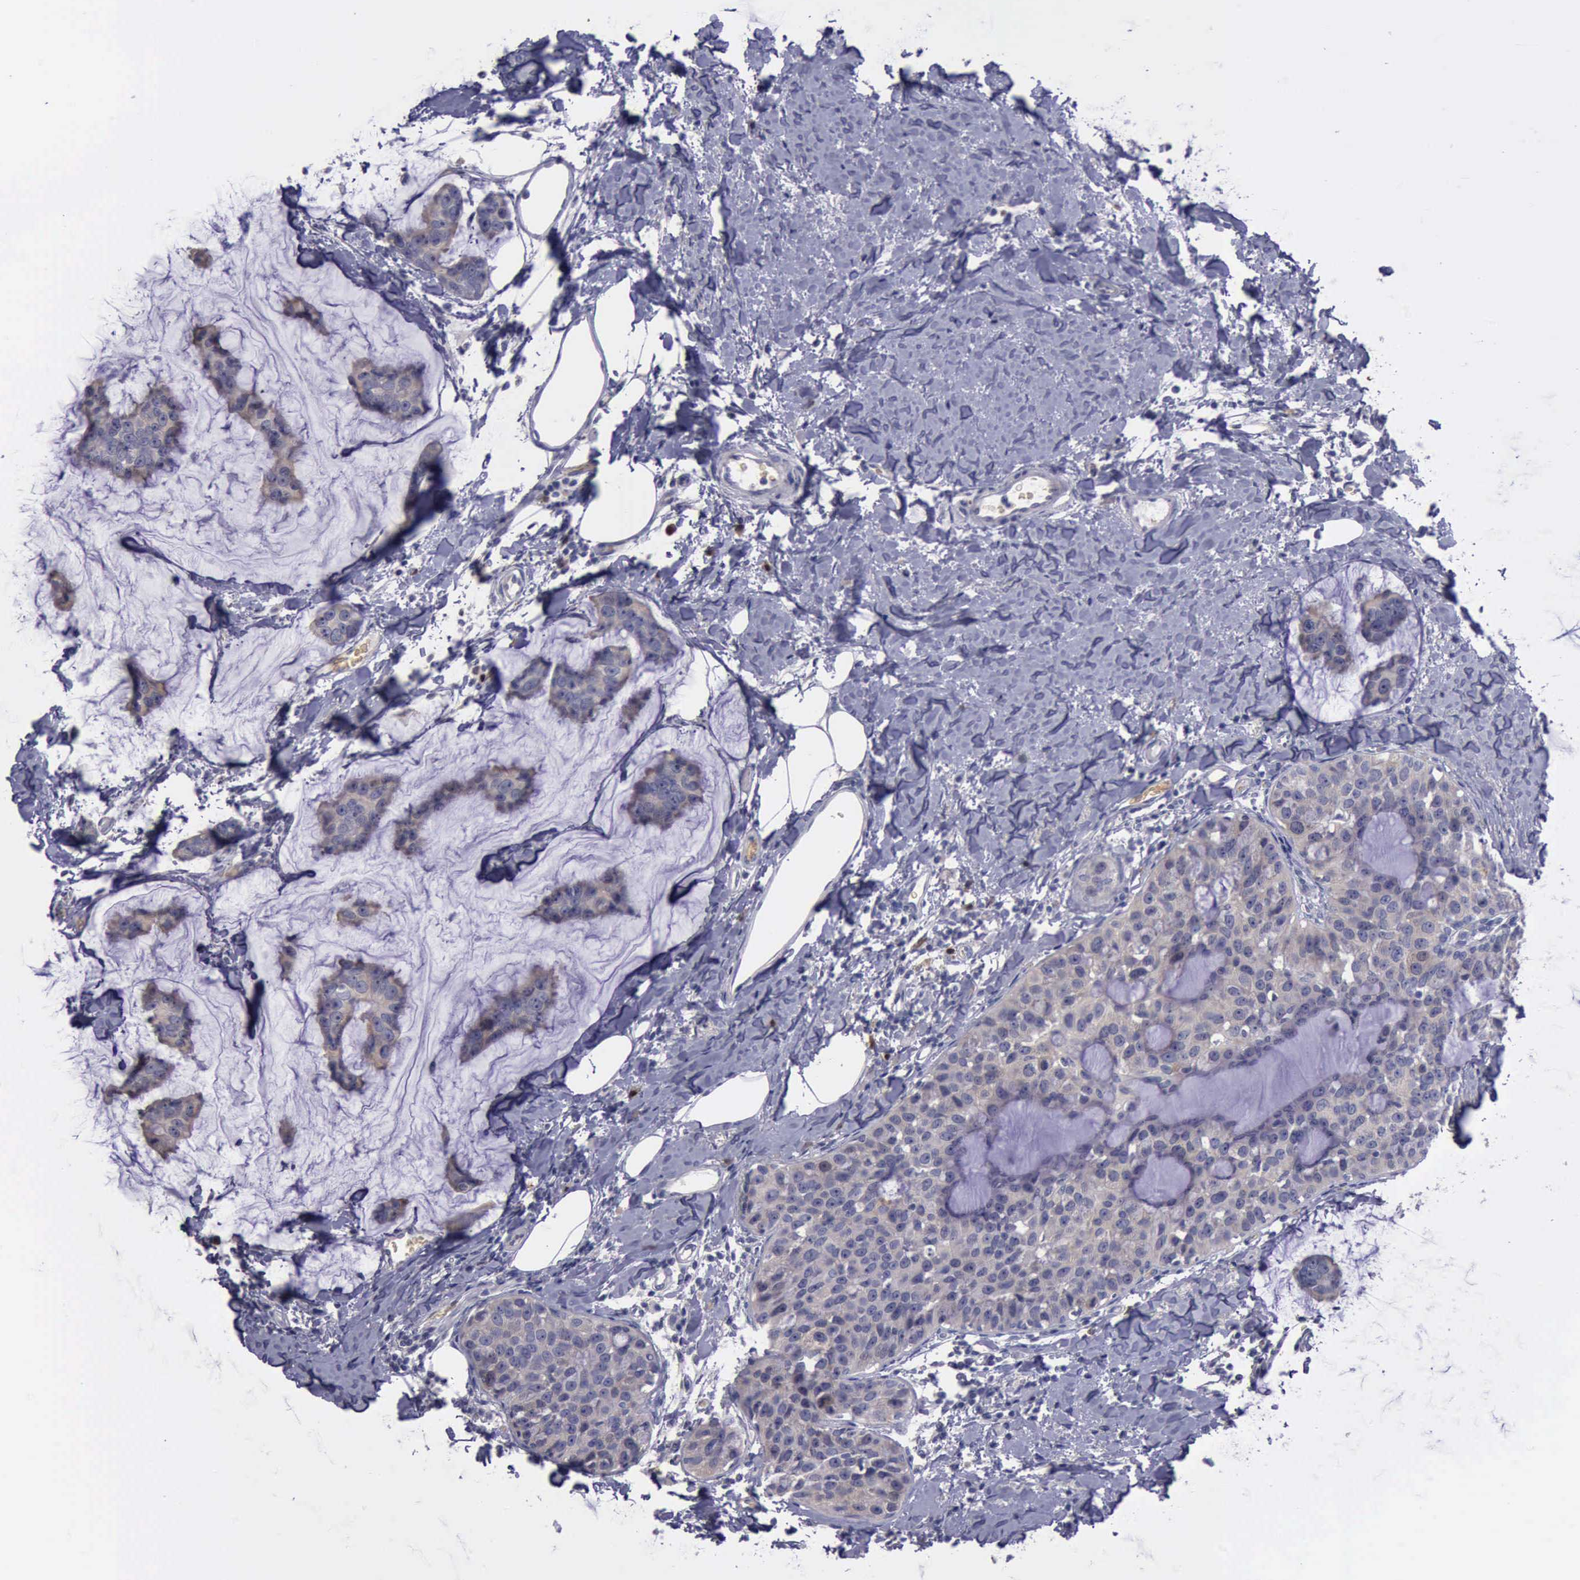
{"staining": {"intensity": "weak", "quantity": ">75%", "location": "cytoplasmic/membranous"}, "tissue": "breast cancer", "cell_type": "Tumor cells", "image_type": "cancer", "snomed": [{"axis": "morphology", "description": "Normal tissue, NOS"}, {"axis": "morphology", "description": "Duct carcinoma"}, {"axis": "topography", "description": "Breast"}], "caption": "Breast cancer (invasive ductal carcinoma) tissue displays weak cytoplasmic/membranous staining in approximately >75% of tumor cells, visualized by immunohistochemistry. Ihc stains the protein of interest in brown and the nuclei are stained blue.", "gene": "CEP128", "patient": {"sex": "female", "age": 50}}